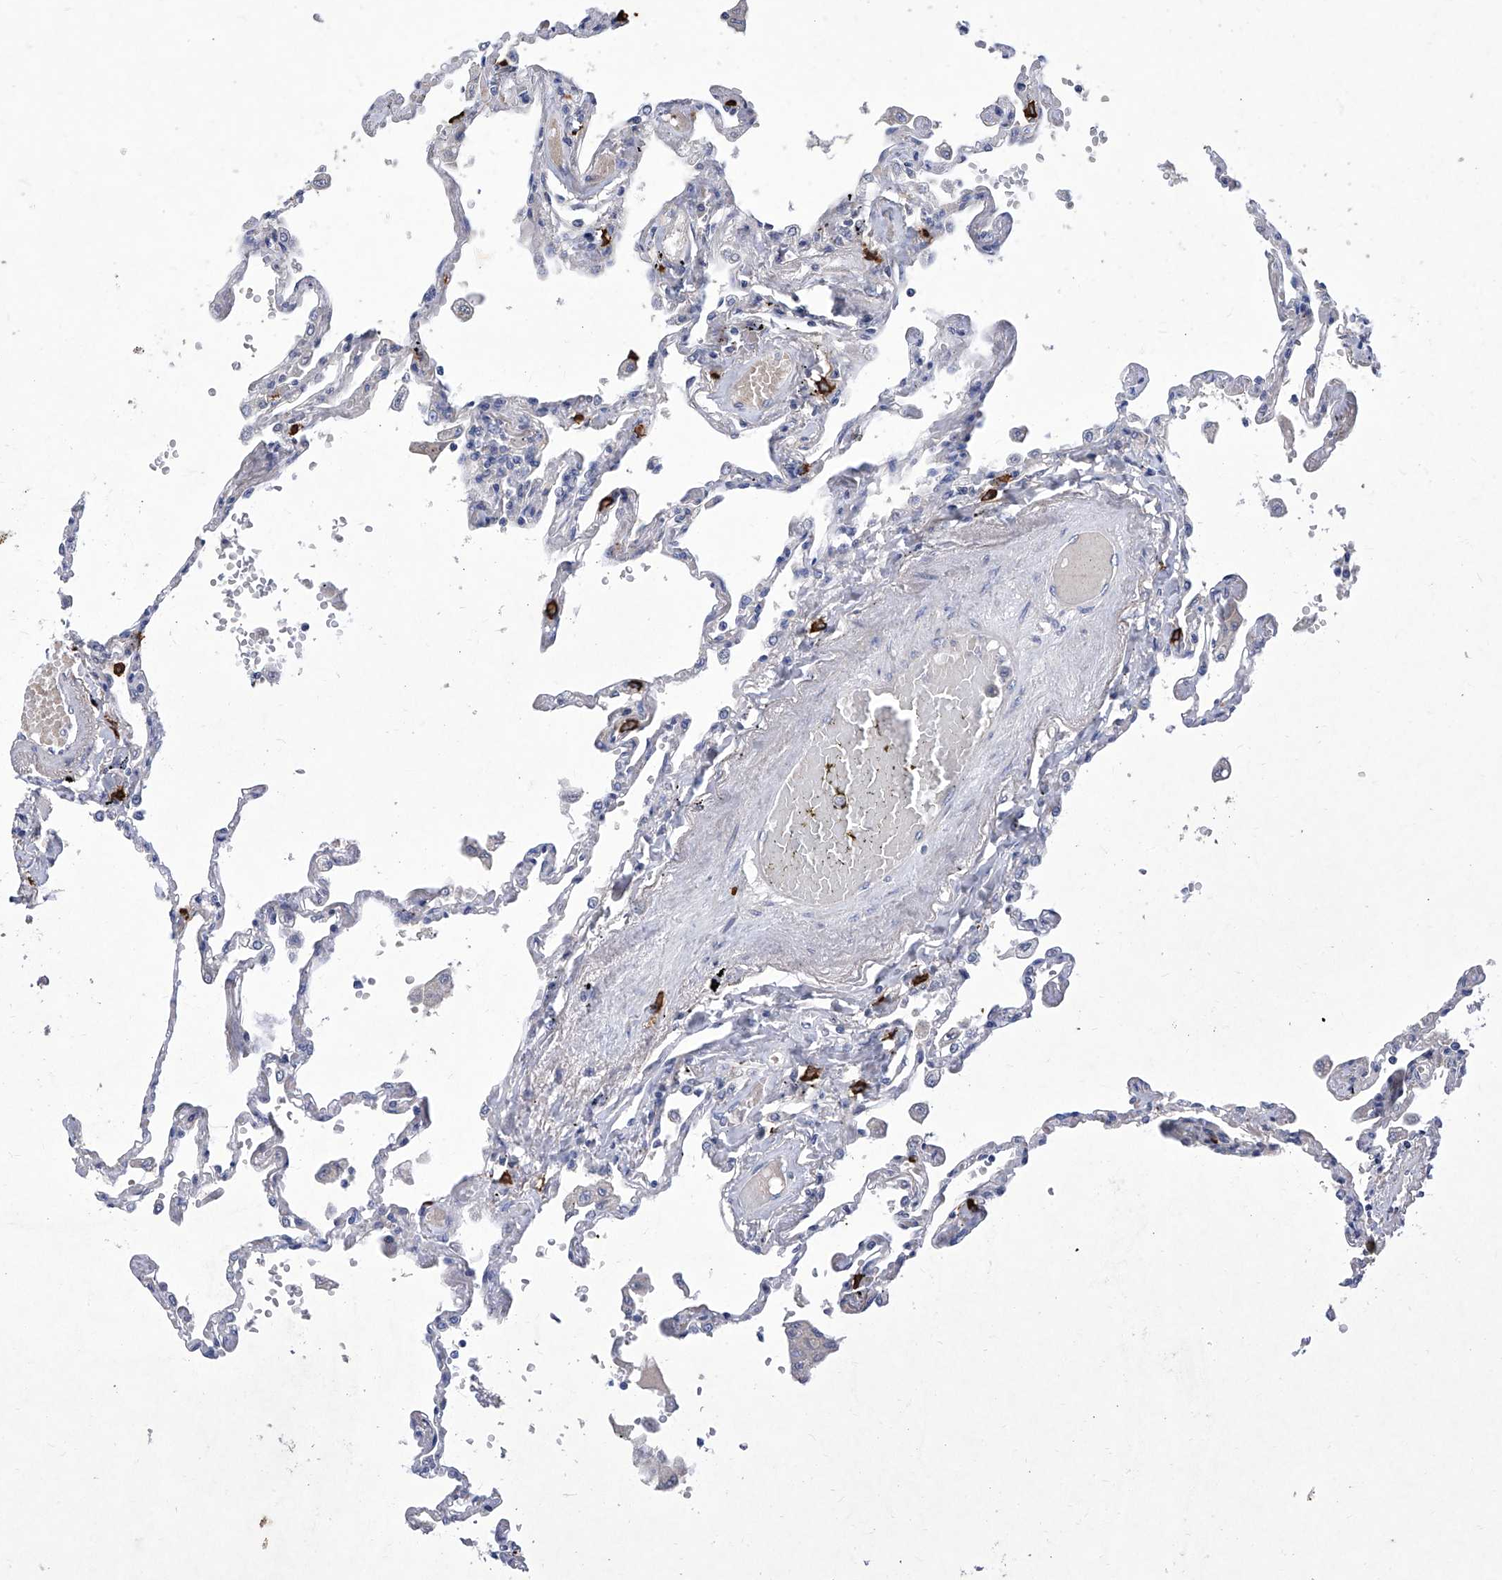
{"staining": {"intensity": "negative", "quantity": "none", "location": "none"}, "tissue": "lung", "cell_type": "Alveolar cells", "image_type": "normal", "snomed": [{"axis": "morphology", "description": "Normal tissue, NOS"}, {"axis": "topography", "description": "Lung"}], "caption": "Image shows no significant protein expression in alveolar cells of normal lung. (DAB immunohistochemistry (IHC) with hematoxylin counter stain).", "gene": "IFNL2", "patient": {"sex": "female", "age": 67}}